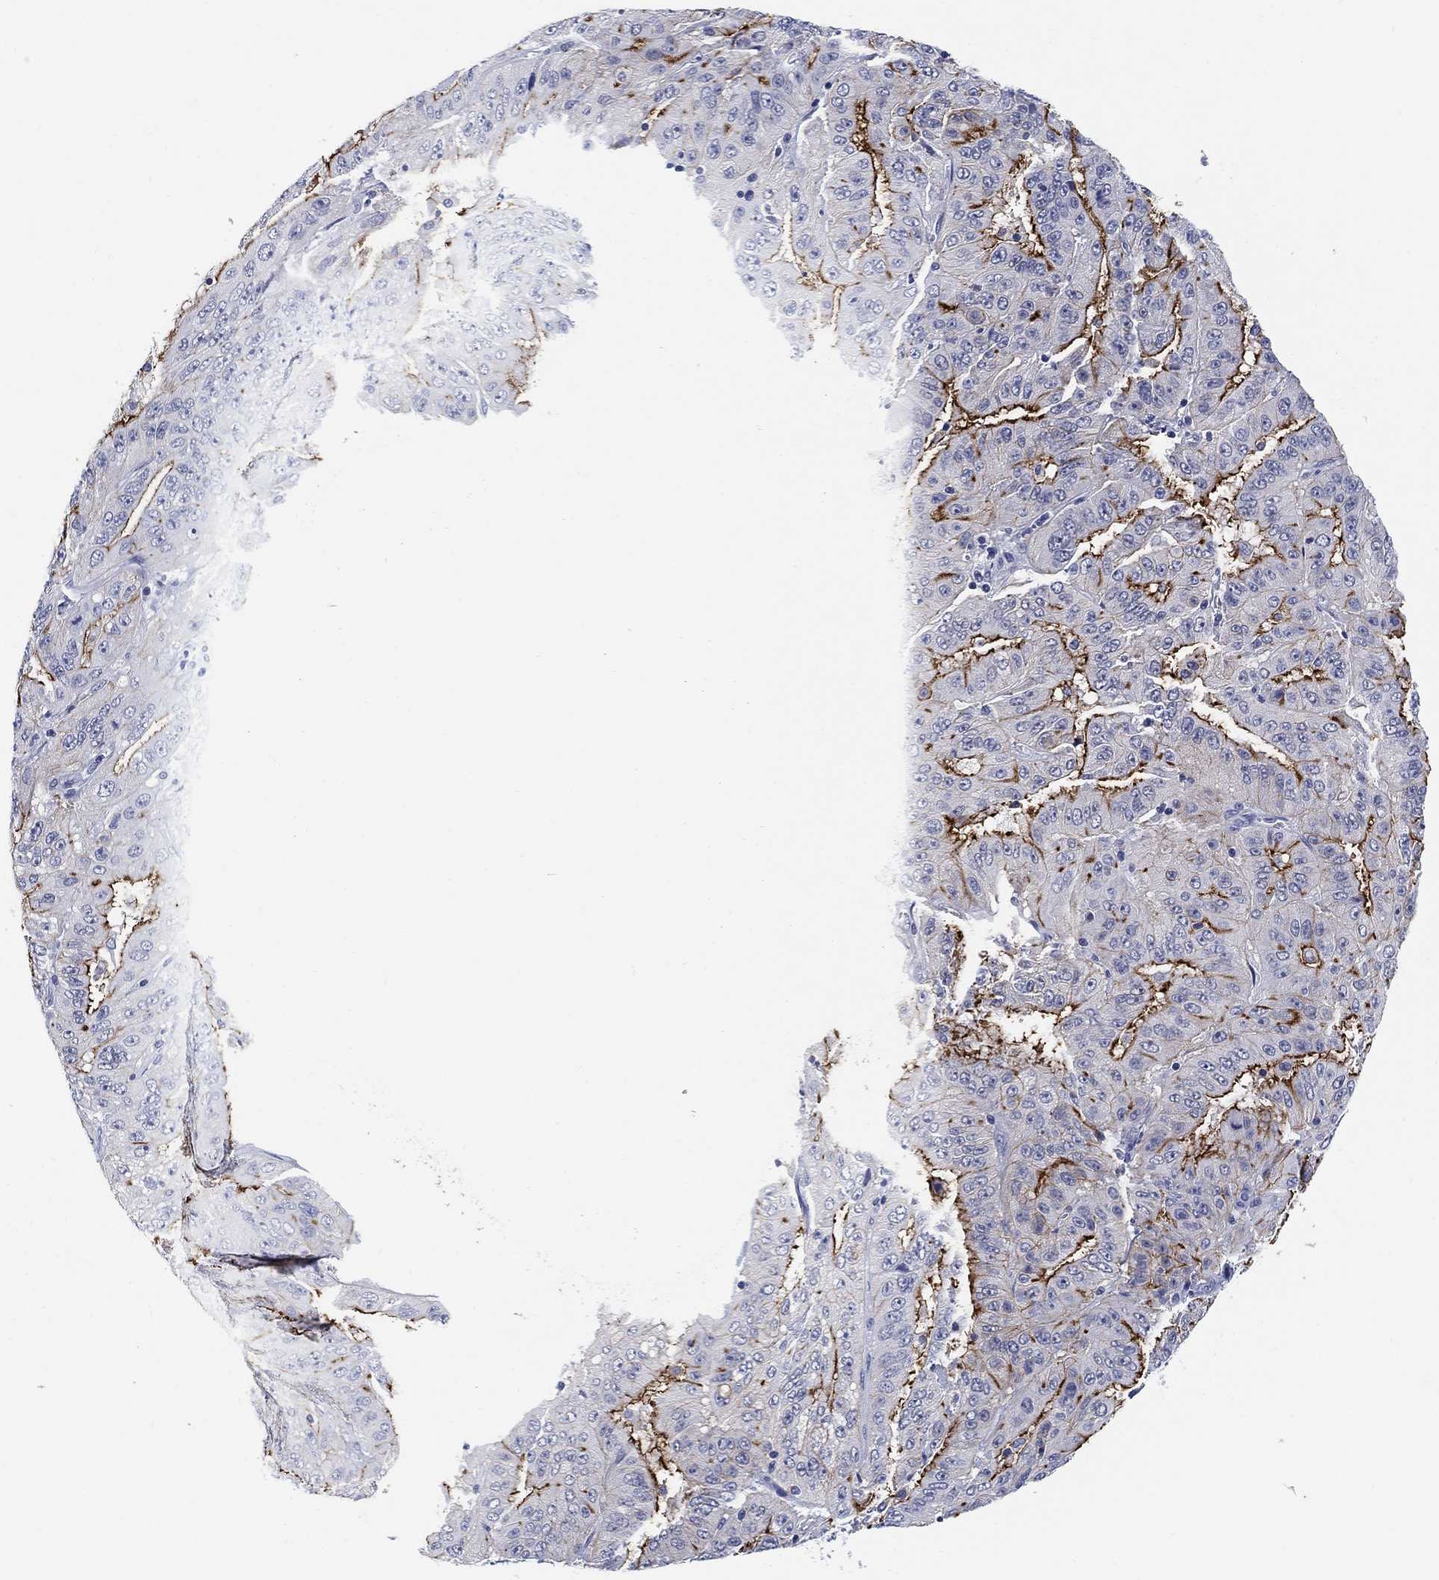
{"staining": {"intensity": "strong", "quantity": "25%-75%", "location": "cytoplasmic/membranous"}, "tissue": "pancreatic cancer", "cell_type": "Tumor cells", "image_type": "cancer", "snomed": [{"axis": "morphology", "description": "Adenocarcinoma, NOS"}, {"axis": "topography", "description": "Pancreas"}], "caption": "Protein staining of adenocarcinoma (pancreatic) tissue displays strong cytoplasmic/membranous positivity in approximately 25%-75% of tumor cells.", "gene": "CLUL1", "patient": {"sex": "male", "age": 63}}